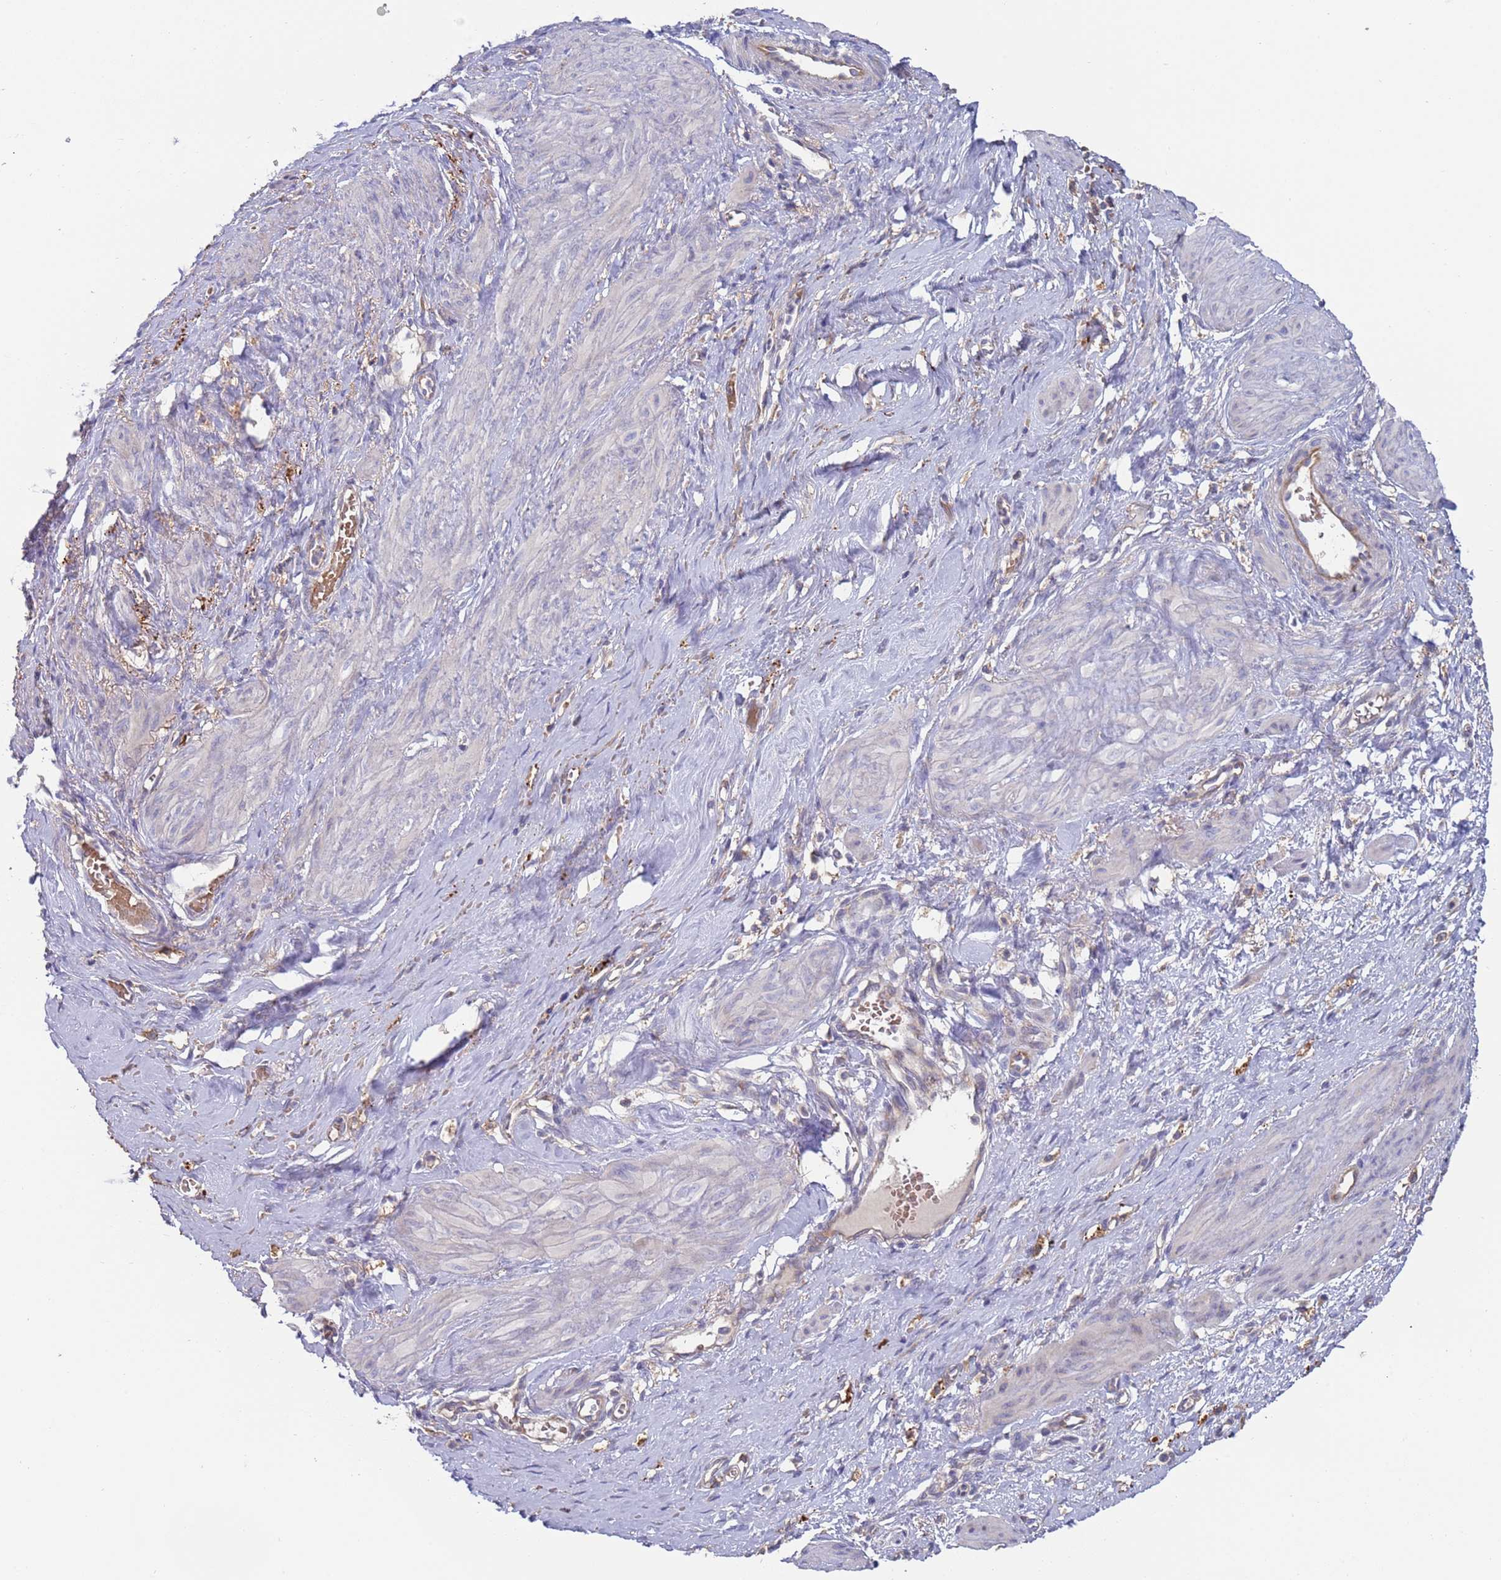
{"staining": {"intensity": "negative", "quantity": "none", "location": "none"}, "tissue": "smooth muscle", "cell_type": "Smooth muscle cells", "image_type": "normal", "snomed": [{"axis": "morphology", "description": "Normal tissue, NOS"}, {"axis": "topography", "description": "Endometrium"}], "caption": "Smooth muscle cells are negative for brown protein staining in unremarkable smooth muscle. (DAB (3,3'-diaminobenzidine) immunohistochemistry (IHC), high magnification).", "gene": "MALRD1", "patient": {"sex": "female", "age": 33}}